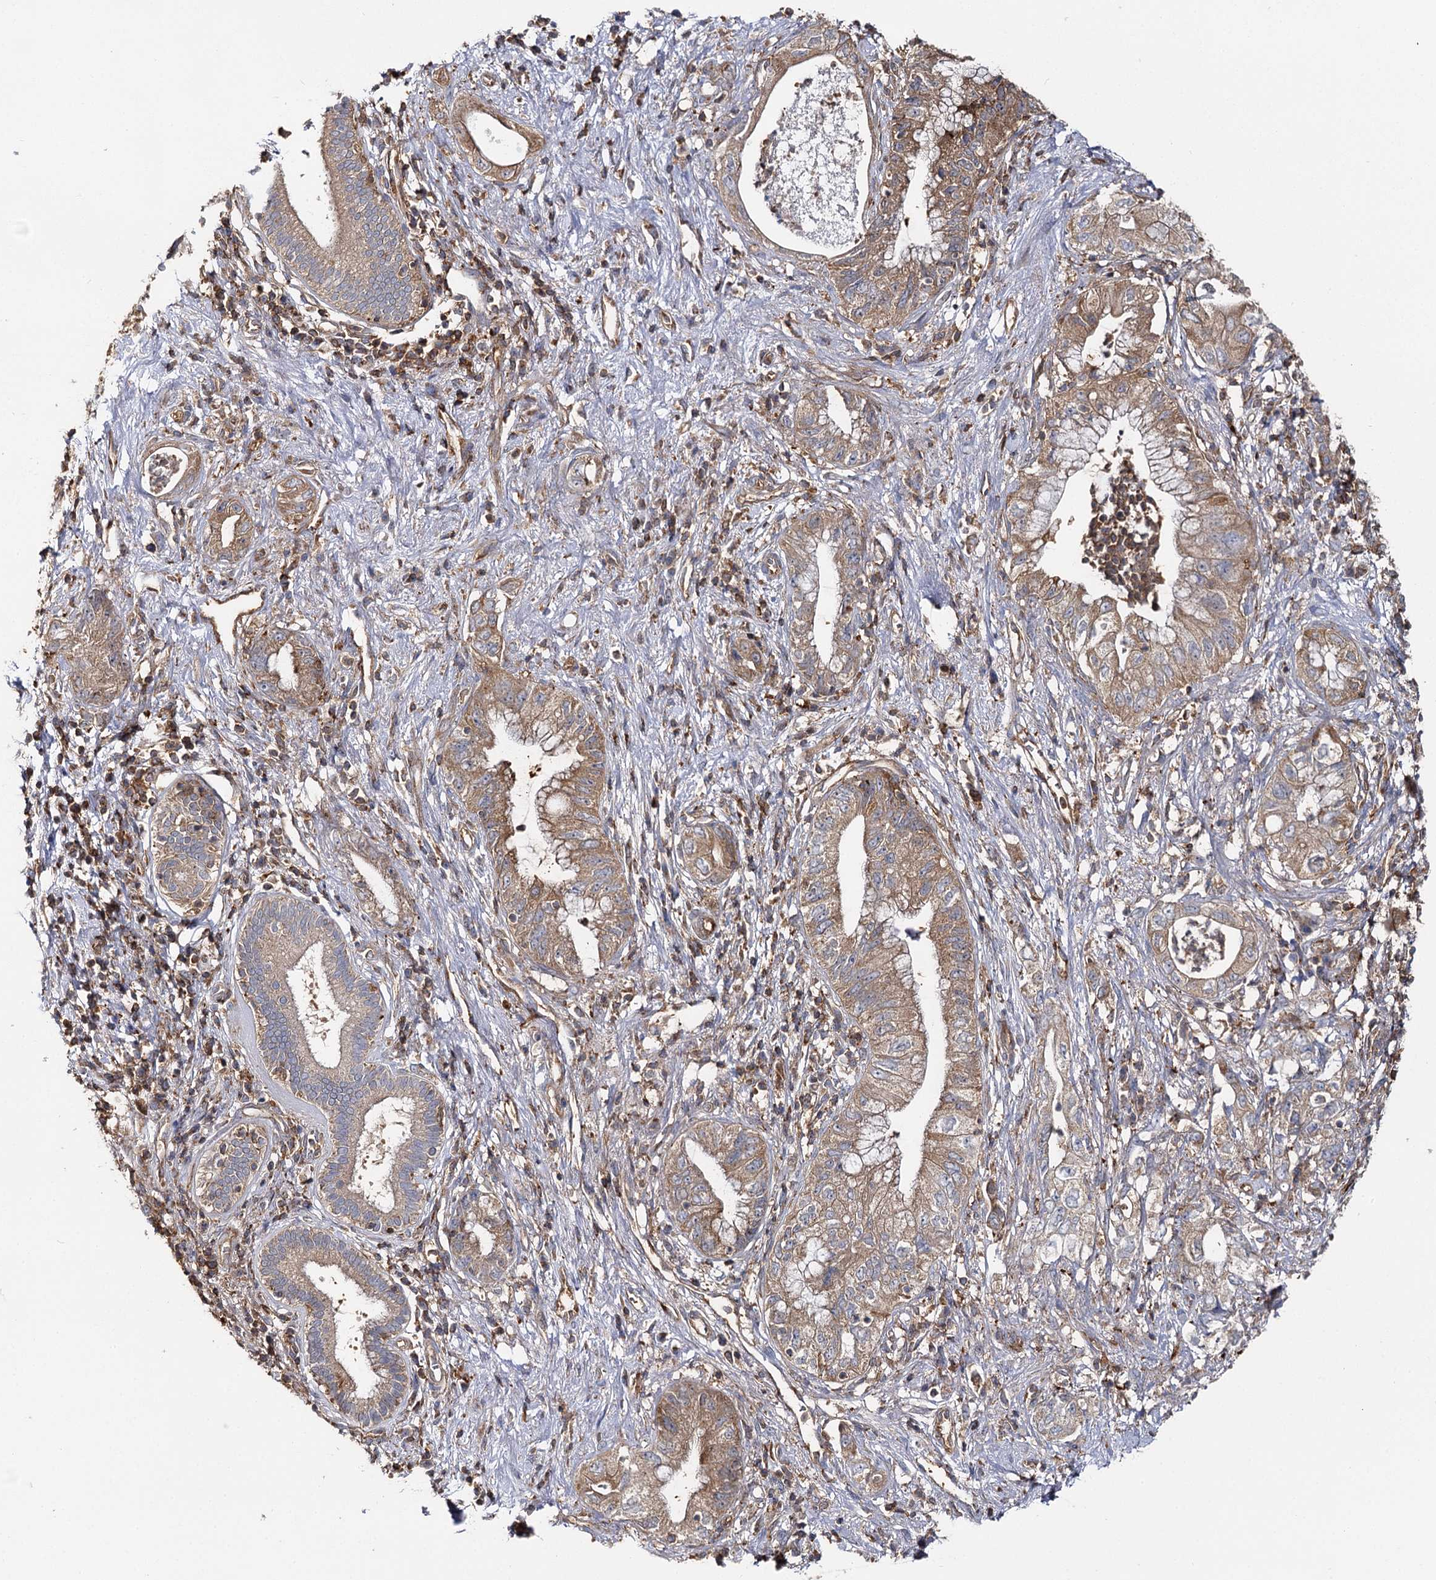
{"staining": {"intensity": "moderate", "quantity": "<25%", "location": "cytoplasmic/membranous"}, "tissue": "pancreatic cancer", "cell_type": "Tumor cells", "image_type": "cancer", "snomed": [{"axis": "morphology", "description": "Adenocarcinoma, NOS"}, {"axis": "topography", "description": "Pancreas"}], "caption": "Pancreatic cancer (adenocarcinoma) stained for a protein displays moderate cytoplasmic/membranous positivity in tumor cells.", "gene": "SEC24B", "patient": {"sex": "female", "age": 73}}